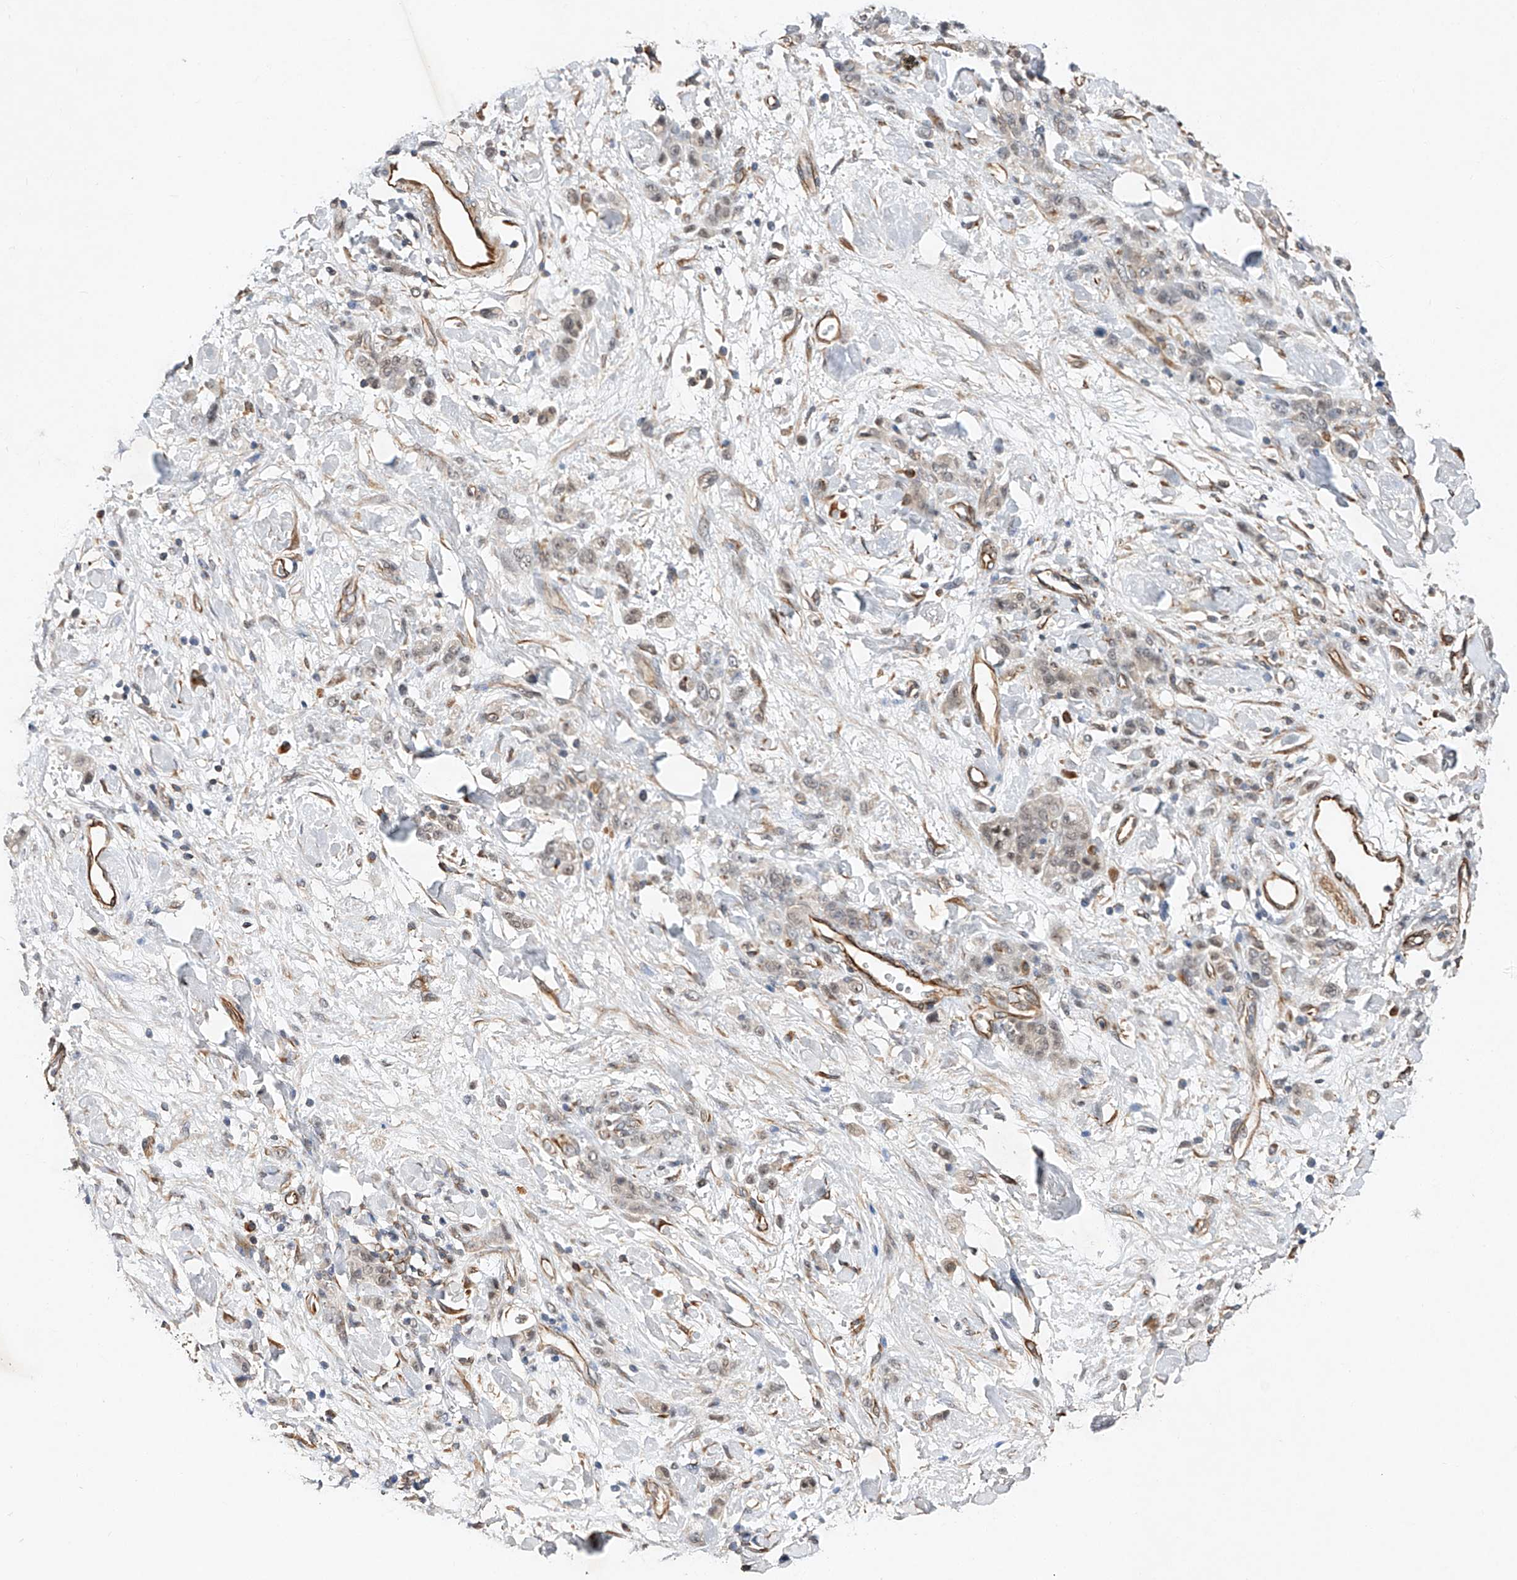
{"staining": {"intensity": "weak", "quantity": "<25%", "location": "nuclear"}, "tissue": "stomach cancer", "cell_type": "Tumor cells", "image_type": "cancer", "snomed": [{"axis": "morphology", "description": "Normal tissue, NOS"}, {"axis": "morphology", "description": "Adenocarcinoma, NOS"}, {"axis": "topography", "description": "Stomach"}], "caption": "Tumor cells are negative for brown protein staining in stomach cancer (adenocarcinoma). (Brightfield microscopy of DAB (3,3'-diaminobenzidine) immunohistochemistry at high magnification).", "gene": "AMD1", "patient": {"sex": "male", "age": 82}}